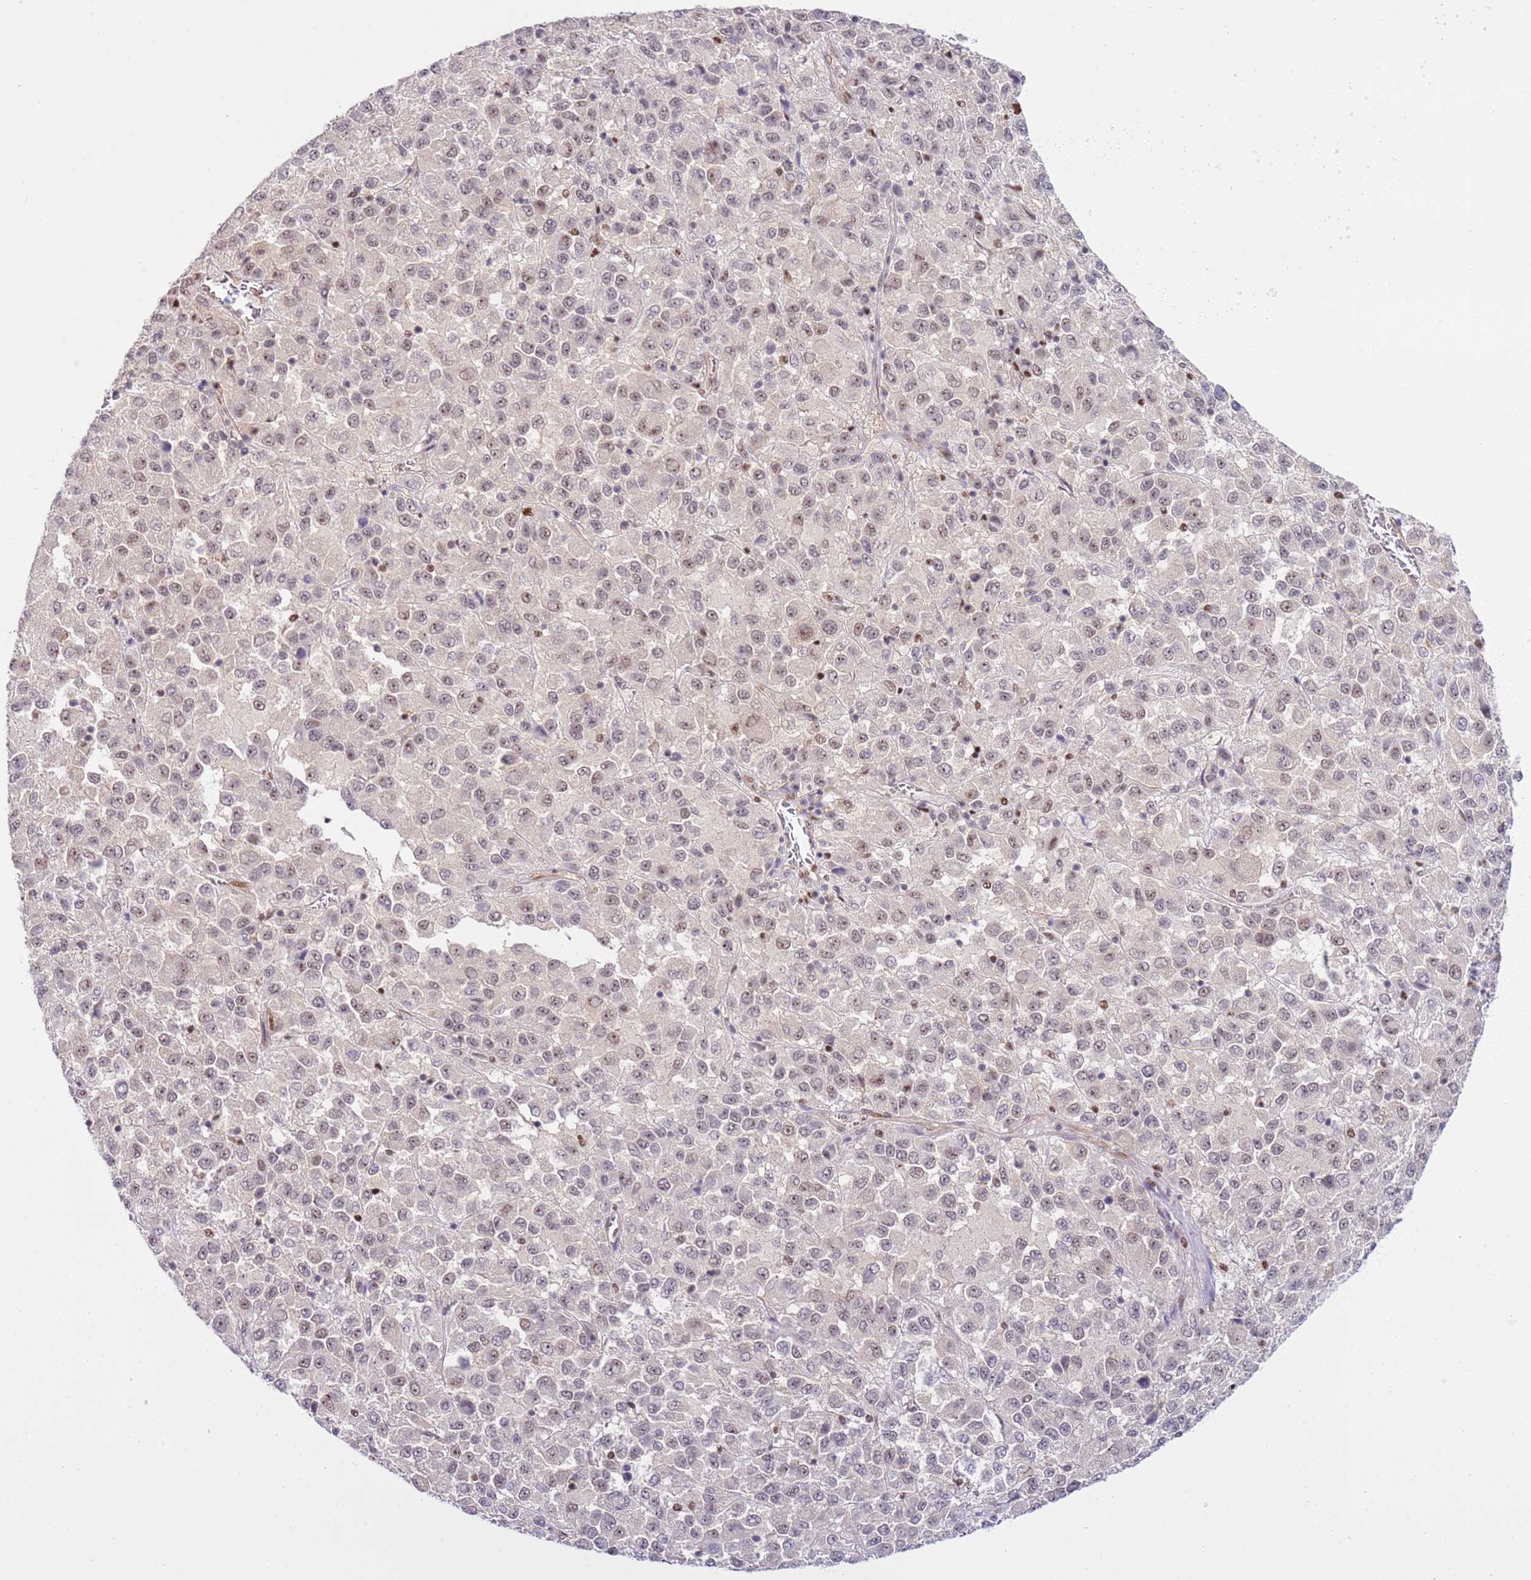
{"staining": {"intensity": "weak", "quantity": "<25%", "location": "nuclear"}, "tissue": "melanoma", "cell_type": "Tumor cells", "image_type": "cancer", "snomed": [{"axis": "morphology", "description": "Malignant melanoma, Metastatic site"}, {"axis": "topography", "description": "Lung"}], "caption": "Tumor cells show no significant staining in malignant melanoma (metastatic site).", "gene": "PRPF6", "patient": {"sex": "male", "age": 64}}